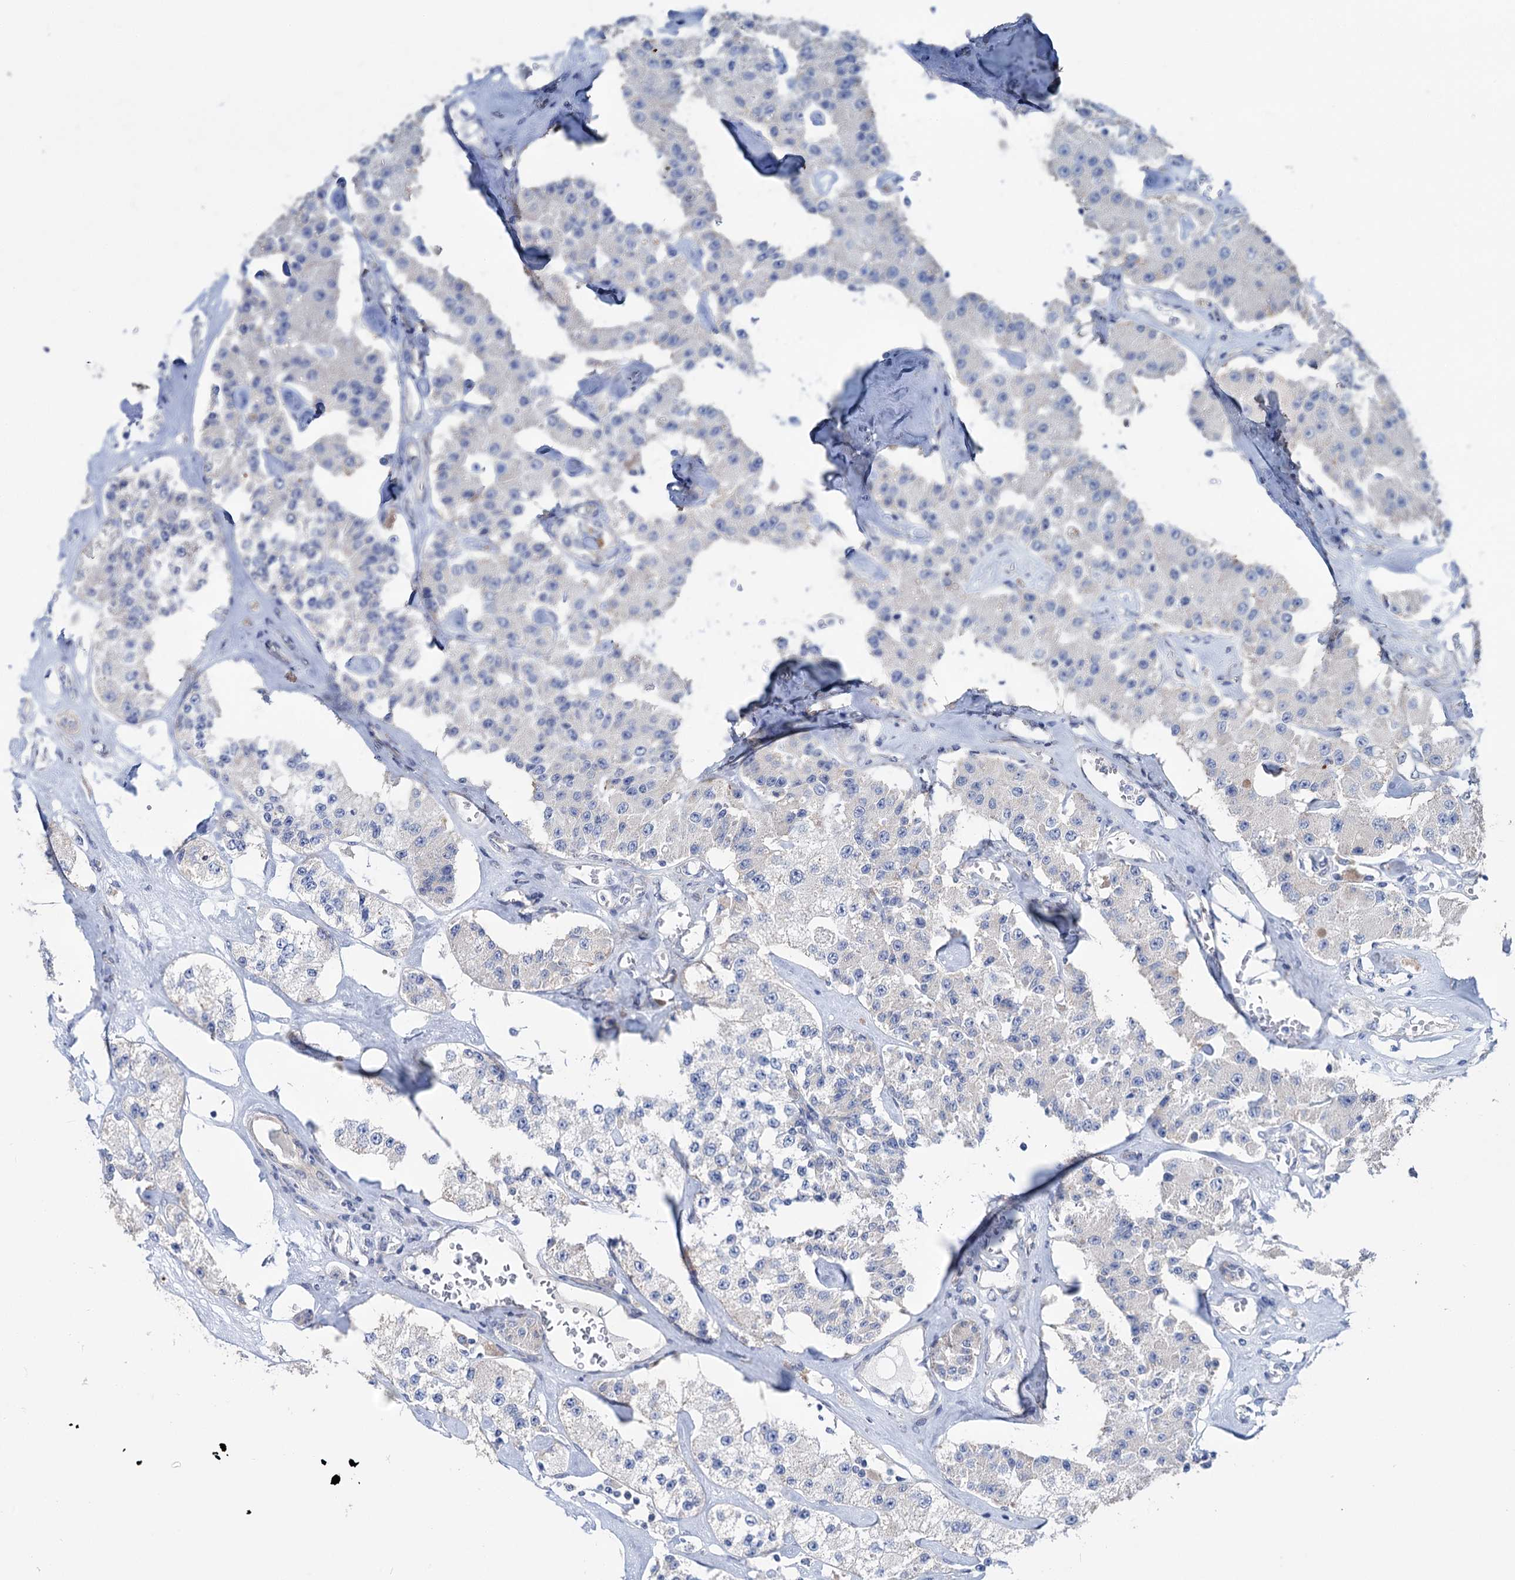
{"staining": {"intensity": "negative", "quantity": "none", "location": "none"}, "tissue": "carcinoid", "cell_type": "Tumor cells", "image_type": "cancer", "snomed": [{"axis": "morphology", "description": "Carcinoid, malignant, NOS"}, {"axis": "topography", "description": "Pancreas"}], "caption": "Tumor cells show no significant protein positivity in carcinoid.", "gene": "ZNRD2", "patient": {"sex": "male", "age": 41}}